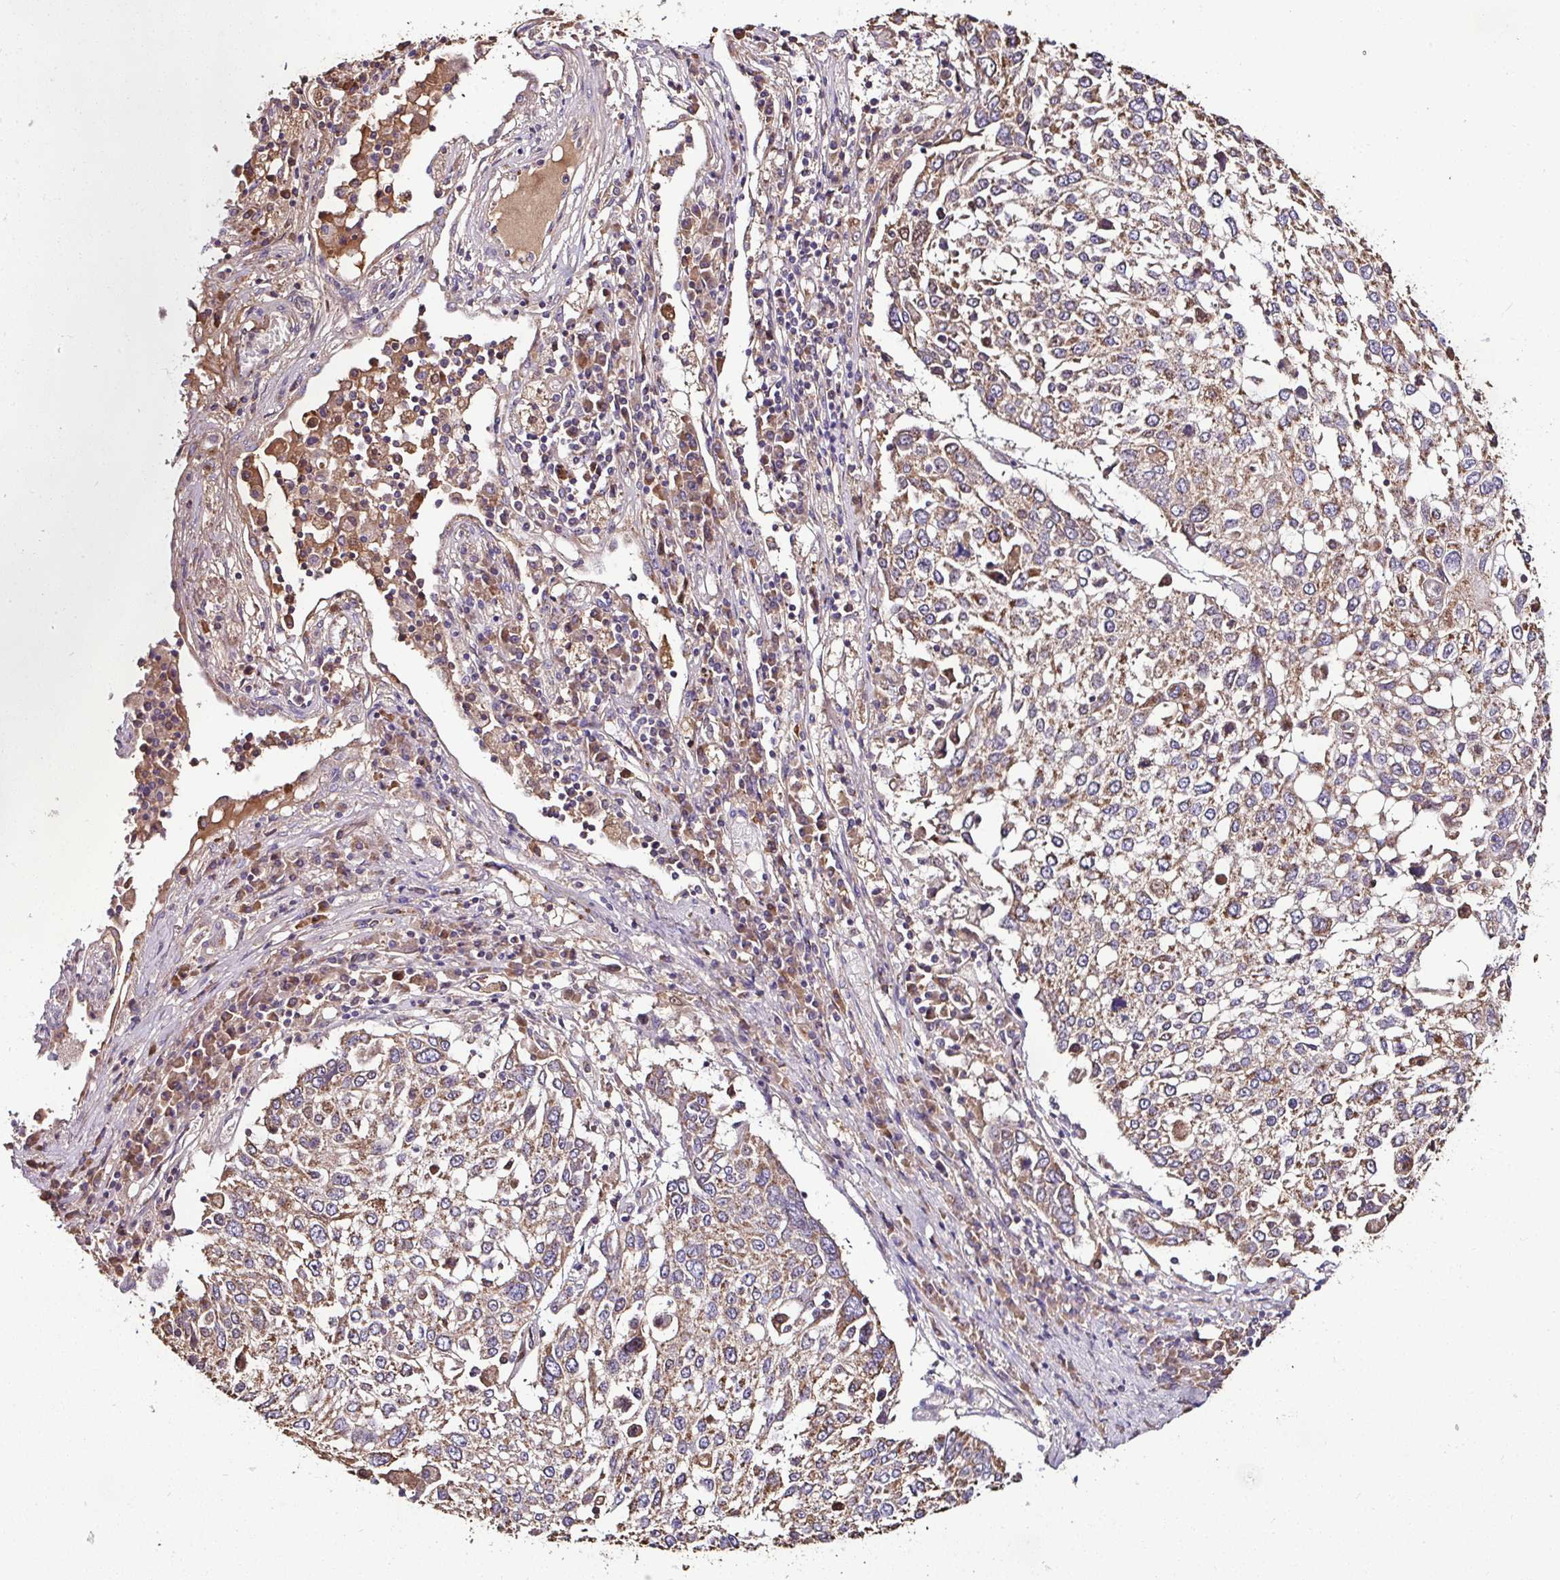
{"staining": {"intensity": "moderate", "quantity": ">75%", "location": "cytoplasmic/membranous"}, "tissue": "lung cancer", "cell_type": "Tumor cells", "image_type": "cancer", "snomed": [{"axis": "morphology", "description": "Squamous cell carcinoma, NOS"}, {"axis": "topography", "description": "Lung"}], "caption": "A histopathology image of human squamous cell carcinoma (lung) stained for a protein shows moderate cytoplasmic/membranous brown staining in tumor cells. (Stains: DAB (3,3'-diaminobenzidine) in brown, nuclei in blue, Microscopy: brightfield microscopy at high magnification).", "gene": "CPD", "patient": {"sex": "male", "age": 65}}